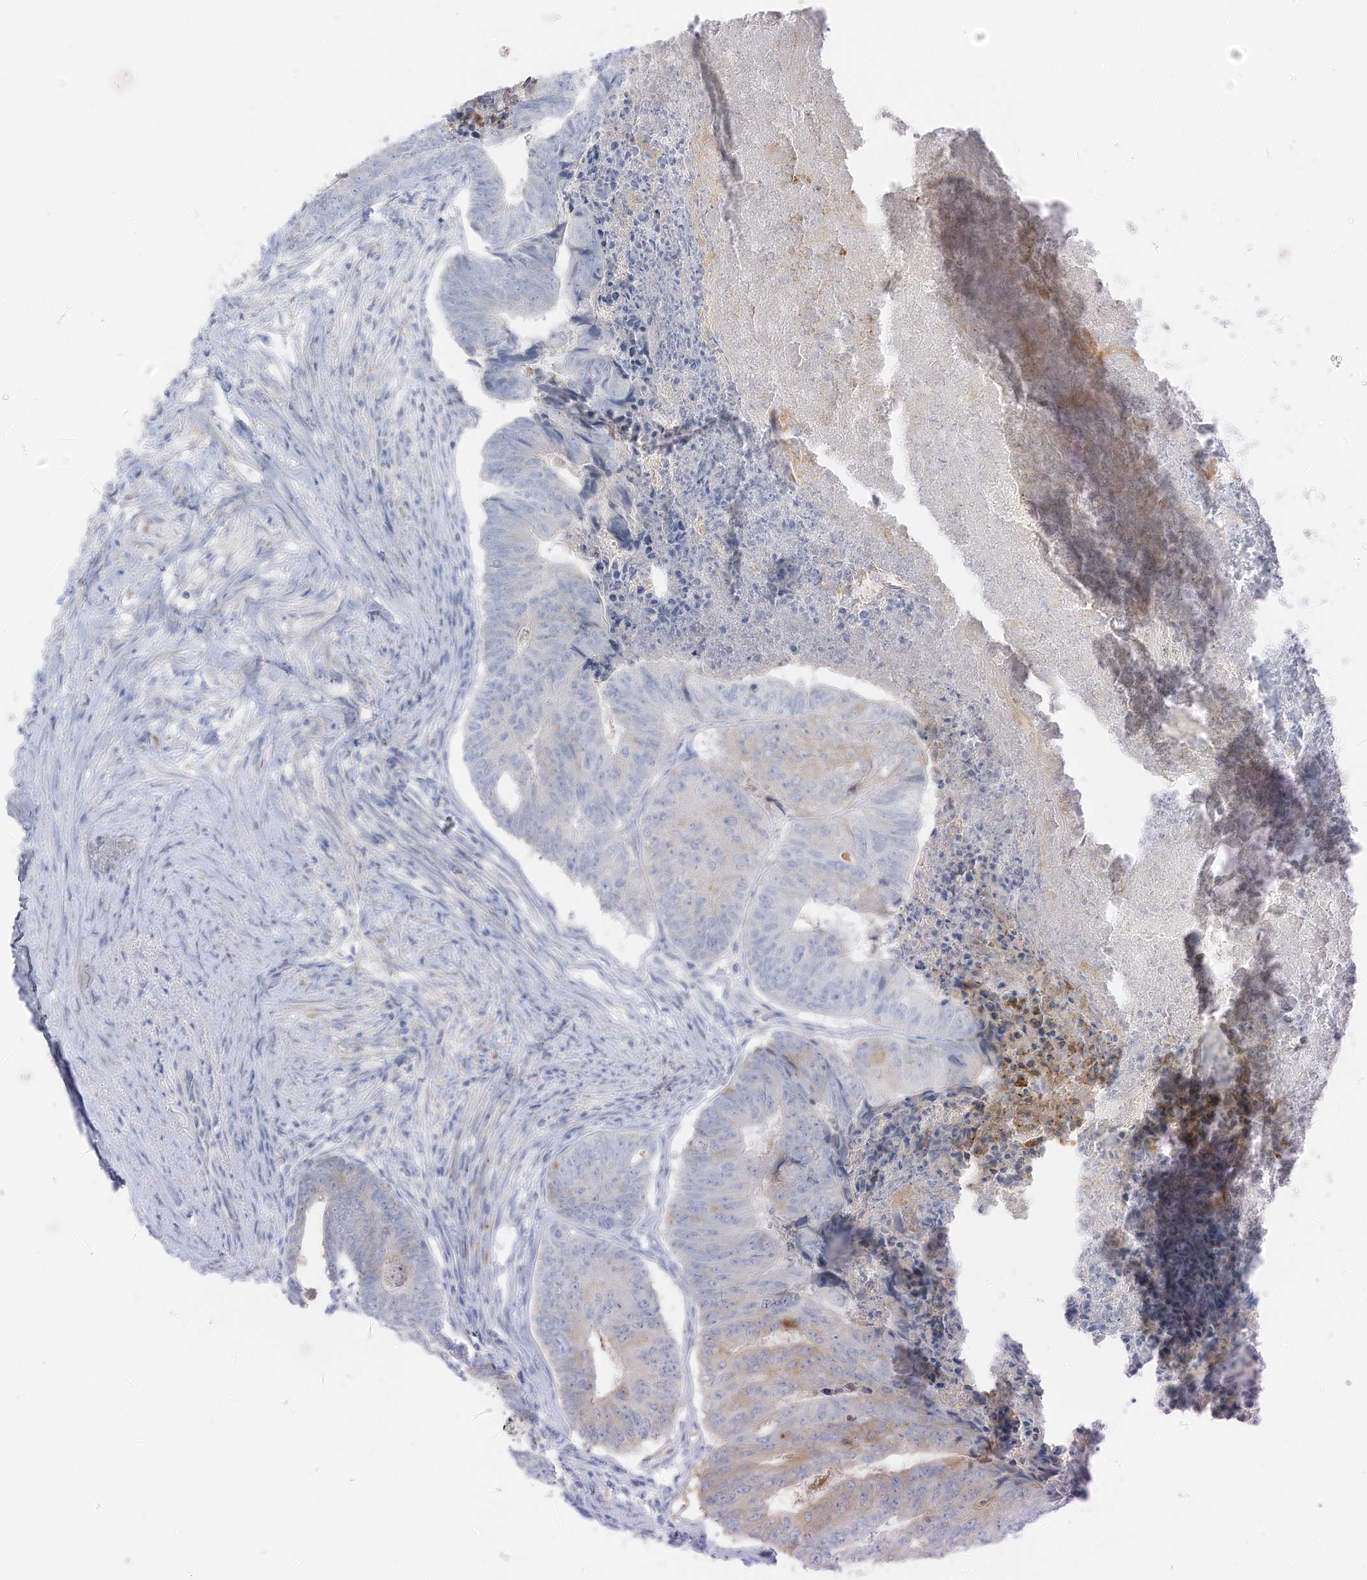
{"staining": {"intensity": "weak", "quantity": "<25%", "location": "cytoplasmic/membranous"}, "tissue": "colorectal cancer", "cell_type": "Tumor cells", "image_type": "cancer", "snomed": [{"axis": "morphology", "description": "Adenocarcinoma, NOS"}, {"axis": "topography", "description": "Colon"}], "caption": "Tumor cells show no significant protein expression in adenocarcinoma (colorectal). The staining is performed using DAB brown chromogen with nuclei counter-stained in using hematoxylin.", "gene": "SLC25A43", "patient": {"sex": "female", "age": 67}}